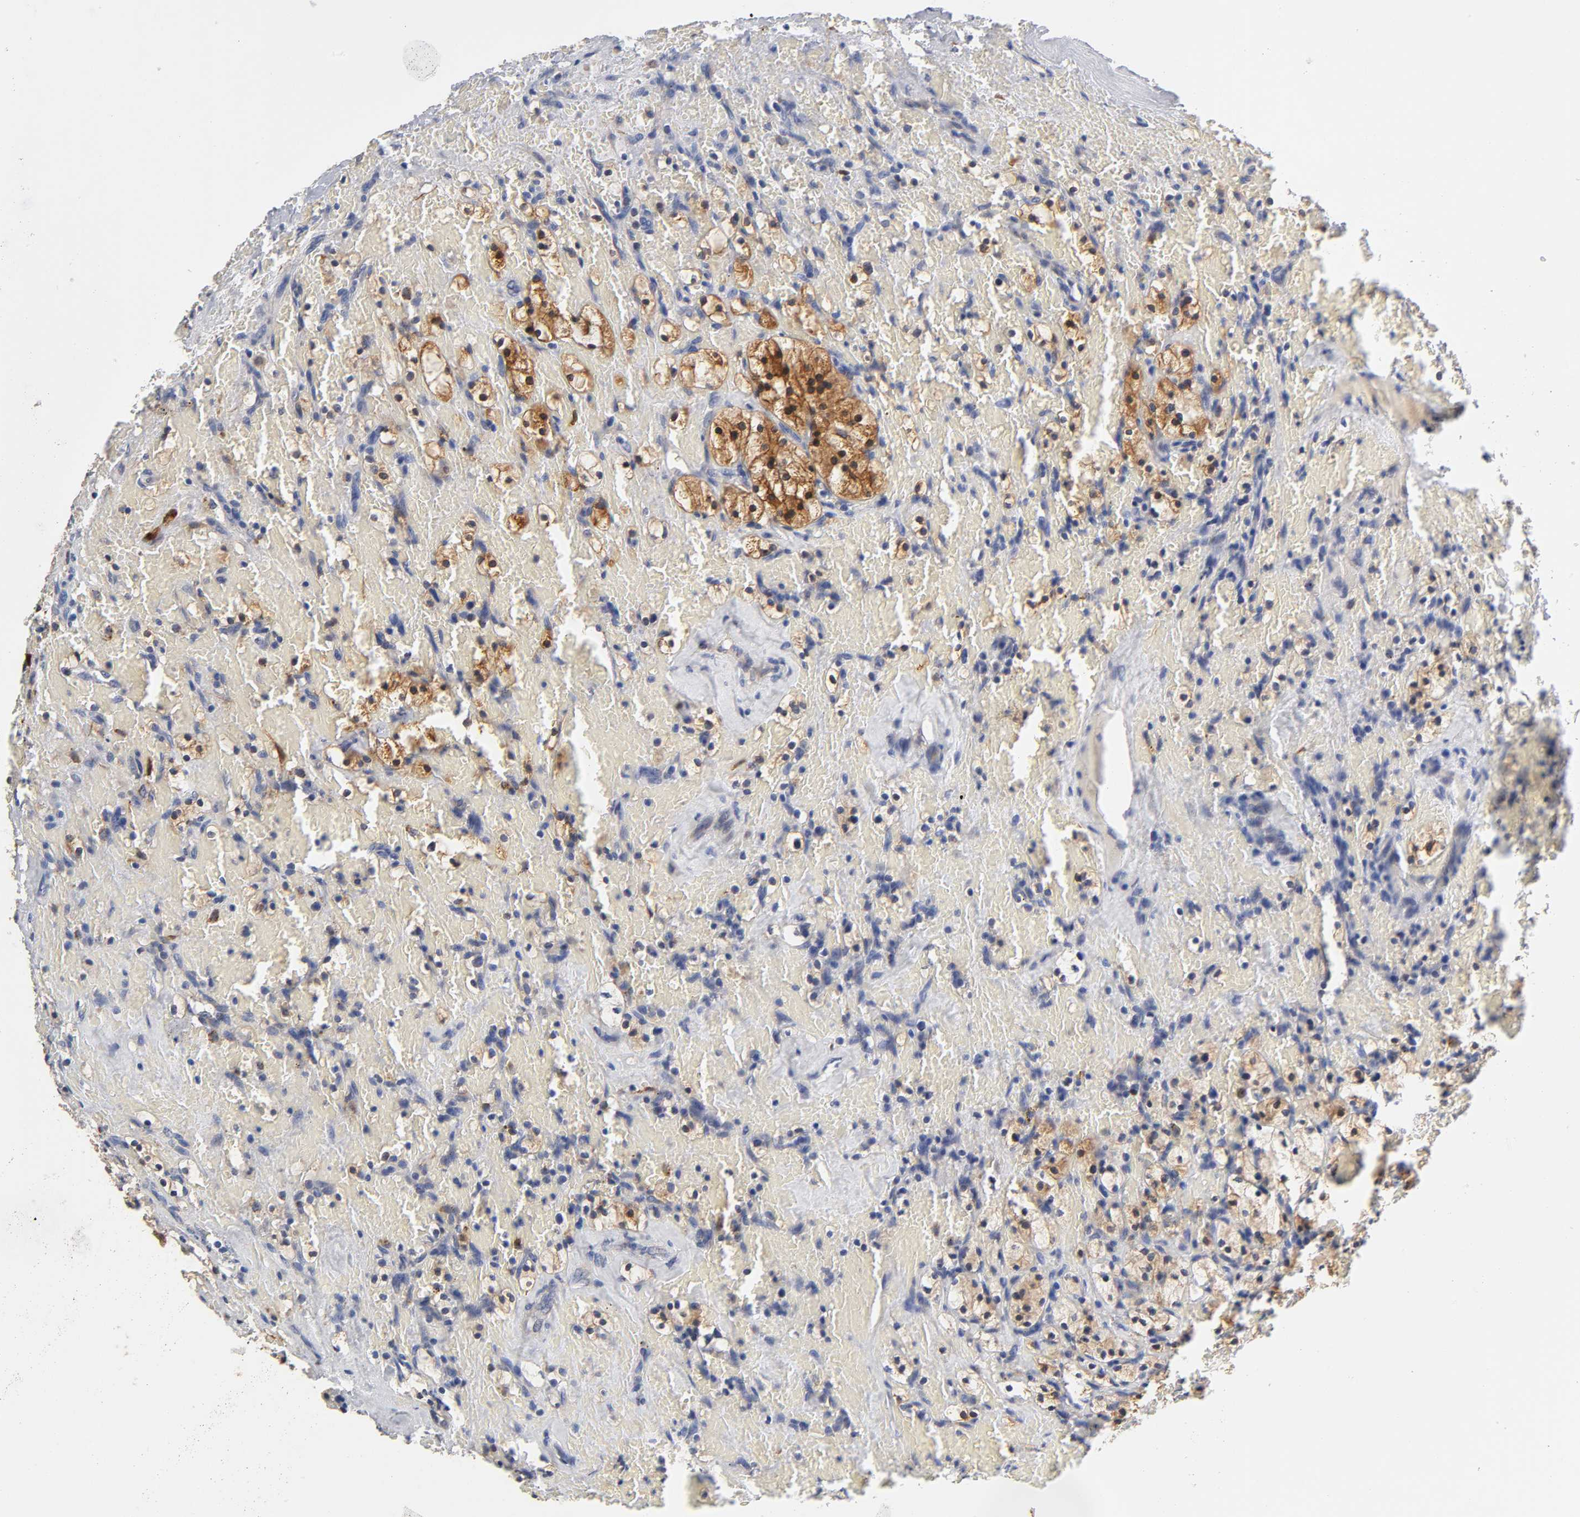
{"staining": {"intensity": "strong", "quantity": ">75%", "location": "cytoplasmic/membranous,nuclear"}, "tissue": "renal cancer", "cell_type": "Tumor cells", "image_type": "cancer", "snomed": [{"axis": "morphology", "description": "Adenocarcinoma, NOS"}, {"axis": "topography", "description": "Kidney"}], "caption": "A brown stain highlights strong cytoplasmic/membranous and nuclear expression of a protein in human renal cancer (adenocarcinoma) tumor cells. The staining was performed using DAB to visualize the protein expression in brown, while the nuclei were stained in blue with hematoxylin (Magnification: 20x).", "gene": "ISG15", "patient": {"sex": "female", "age": 83}}